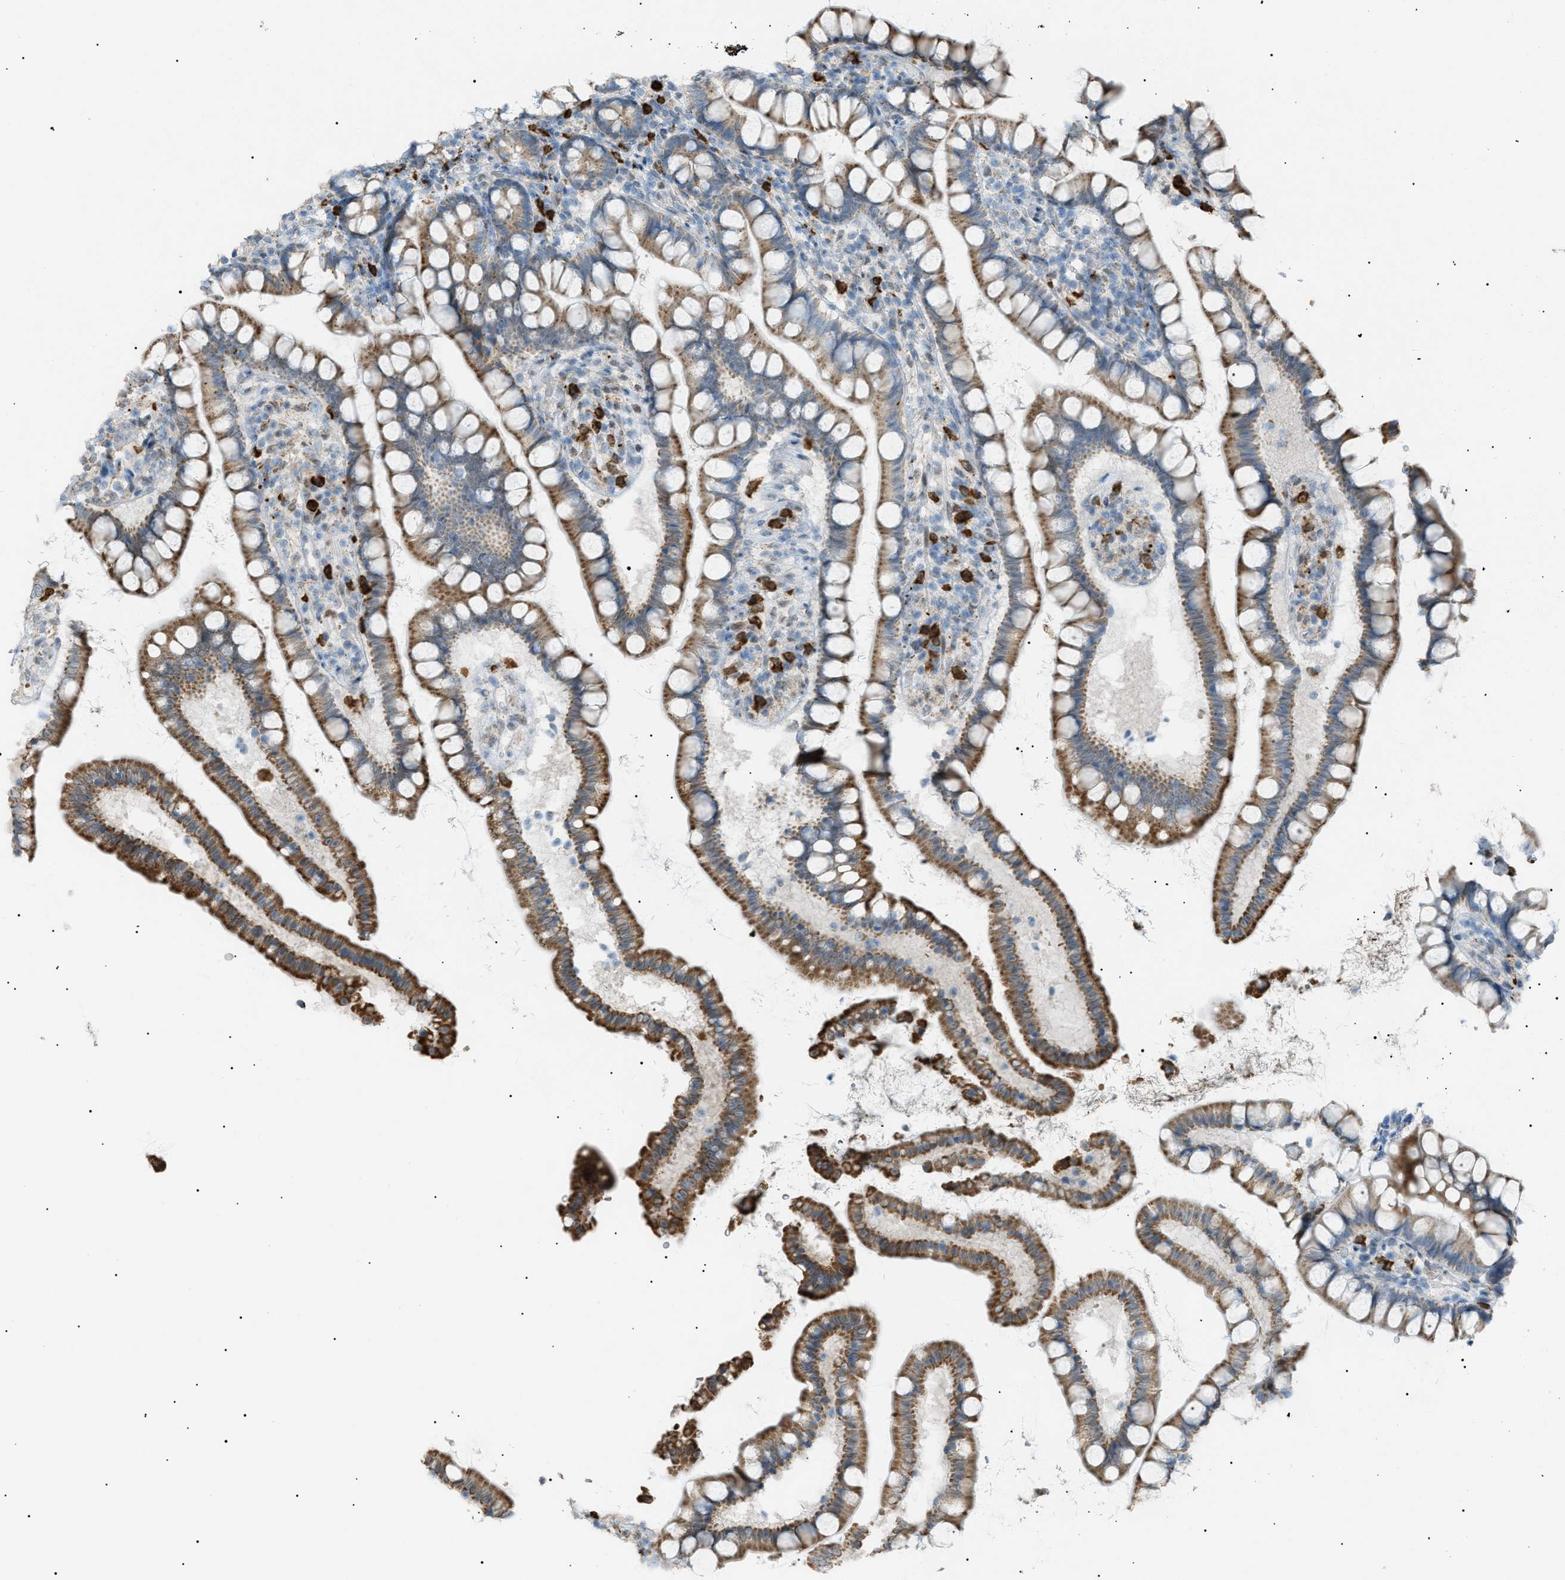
{"staining": {"intensity": "moderate", "quantity": ">75%", "location": "cytoplasmic/membranous"}, "tissue": "small intestine", "cell_type": "Glandular cells", "image_type": "normal", "snomed": [{"axis": "morphology", "description": "Normal tissue, NOS"}, {"axis": "topography", "description": "Small intestine"}], "caption": "Immunohistochemical staining of unremarkable small intestine displays moderate cytoplasmic/membranous protein staining in about >75% of glandular cells.", "gene": "ZNF516", "patient": {"sex": "female", "age": 84}}